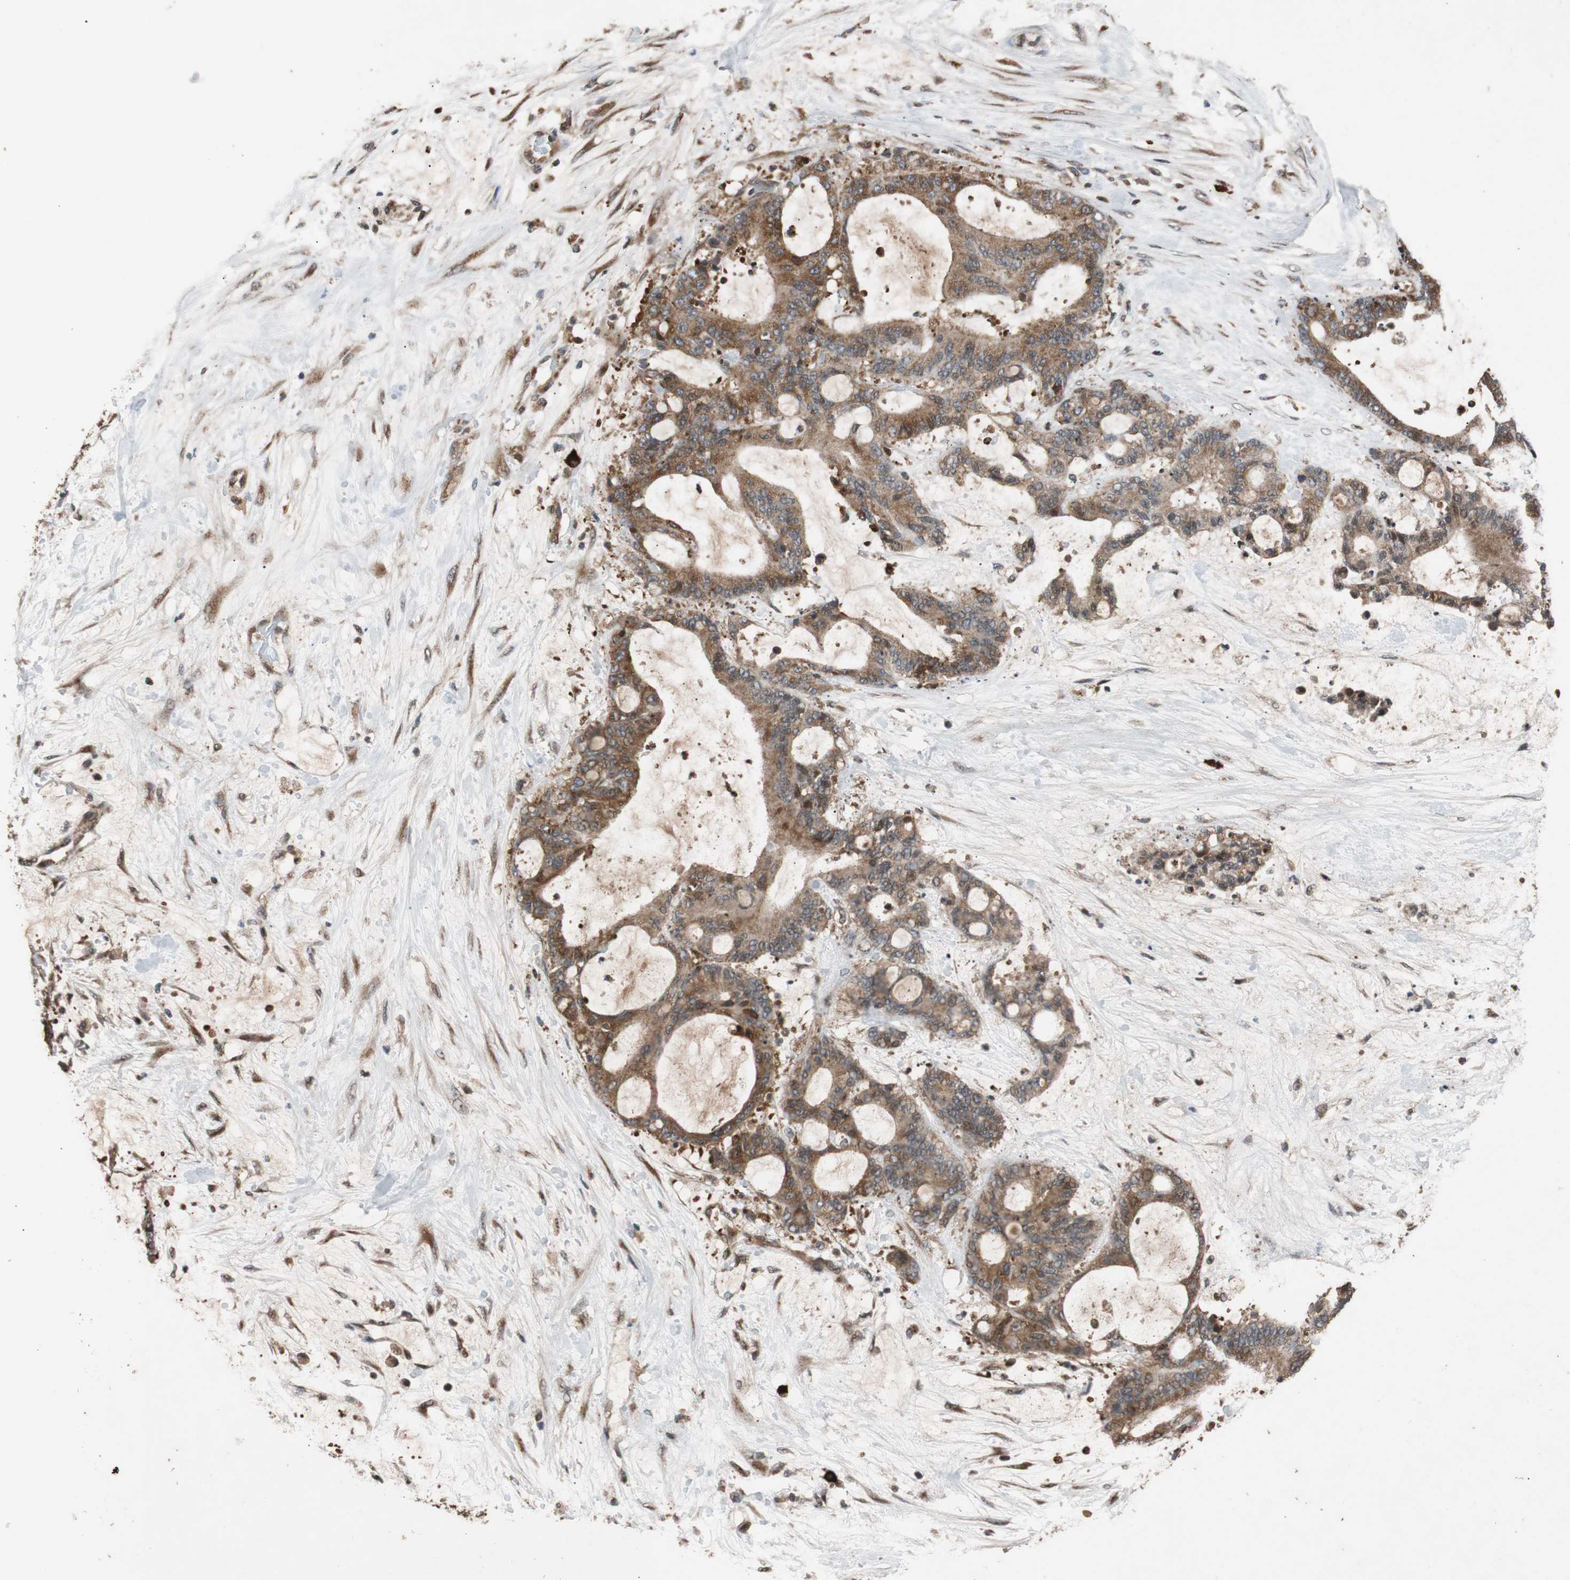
{"staining": {"intensity": "strong", "quantity": ">75%", "location": "cytoplasmic/membranous"}, "tissue": "liver cancer", "cell_type": "Tumor cells", "image_type": "cancer", "snomed": [{"axis": "morphology", "description": "Cholangiocarcinoma"}, {"axis": "topography", "description": "Liver"}], "caption": "Cholangiocarcinoma (liver) tissue displays strong cytoplasmic/membranous positivity in approximately >75% of tumor cells", "gene": "USP31", "patient": {"sex": "female", "age": 73}}